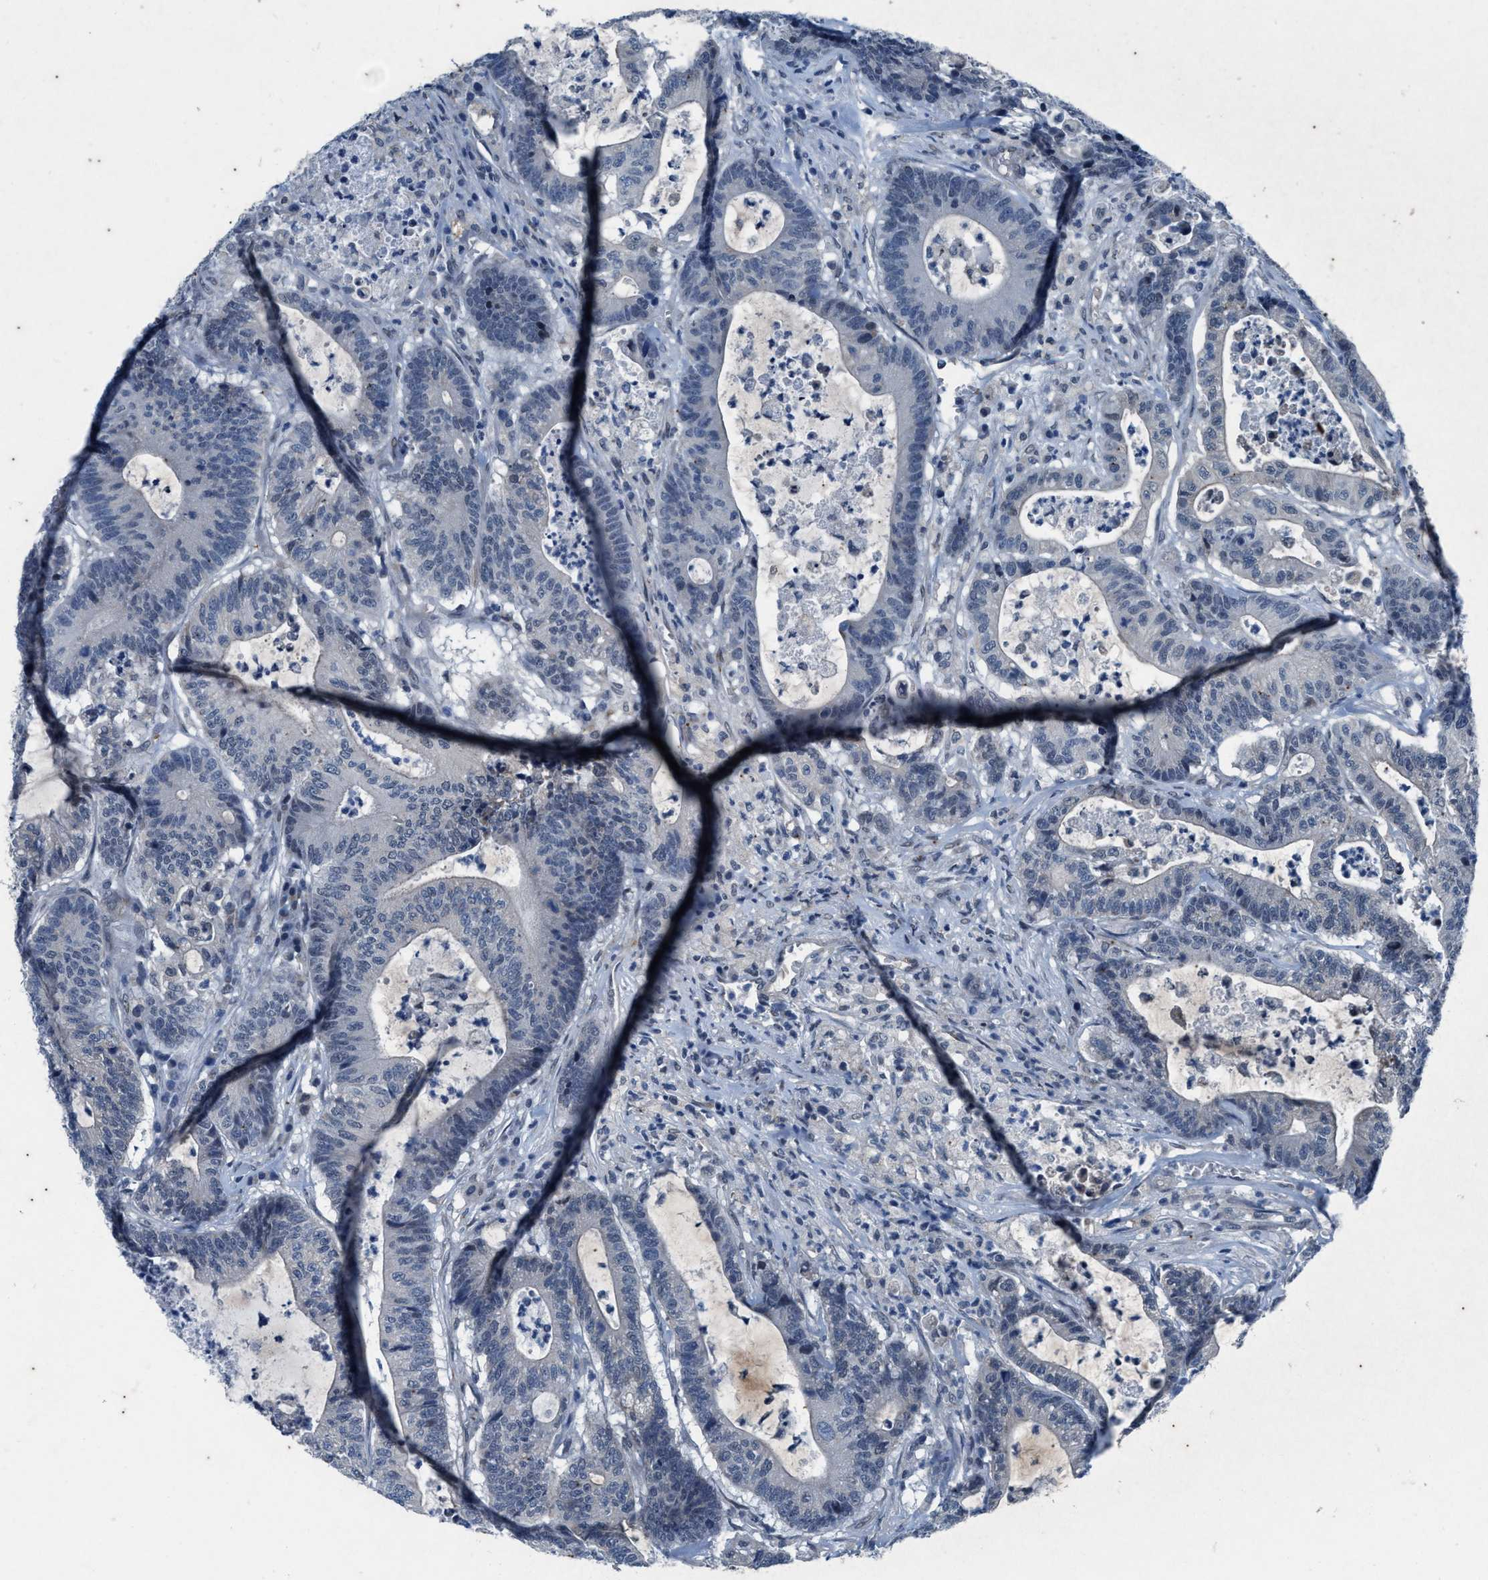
{"staining": {"intensity": "negative", "quantity": "none", "location": "none"}, "tissue": "colorectal cancer", "cell_type": "Tumor cells", "image_type": "cancer", "snomed": [{"axis": "morphology", "description": "Adenocarcinoma, NOS"}, {"axis": "topography", "description": "Colon"}], "caption": "A histopathology image of colorectal adenocarcinoma stained for a protein reveals no brown staining in tumor cells.", "gene": "KIF24", "patient": {"sex": "female", "age": 84}}